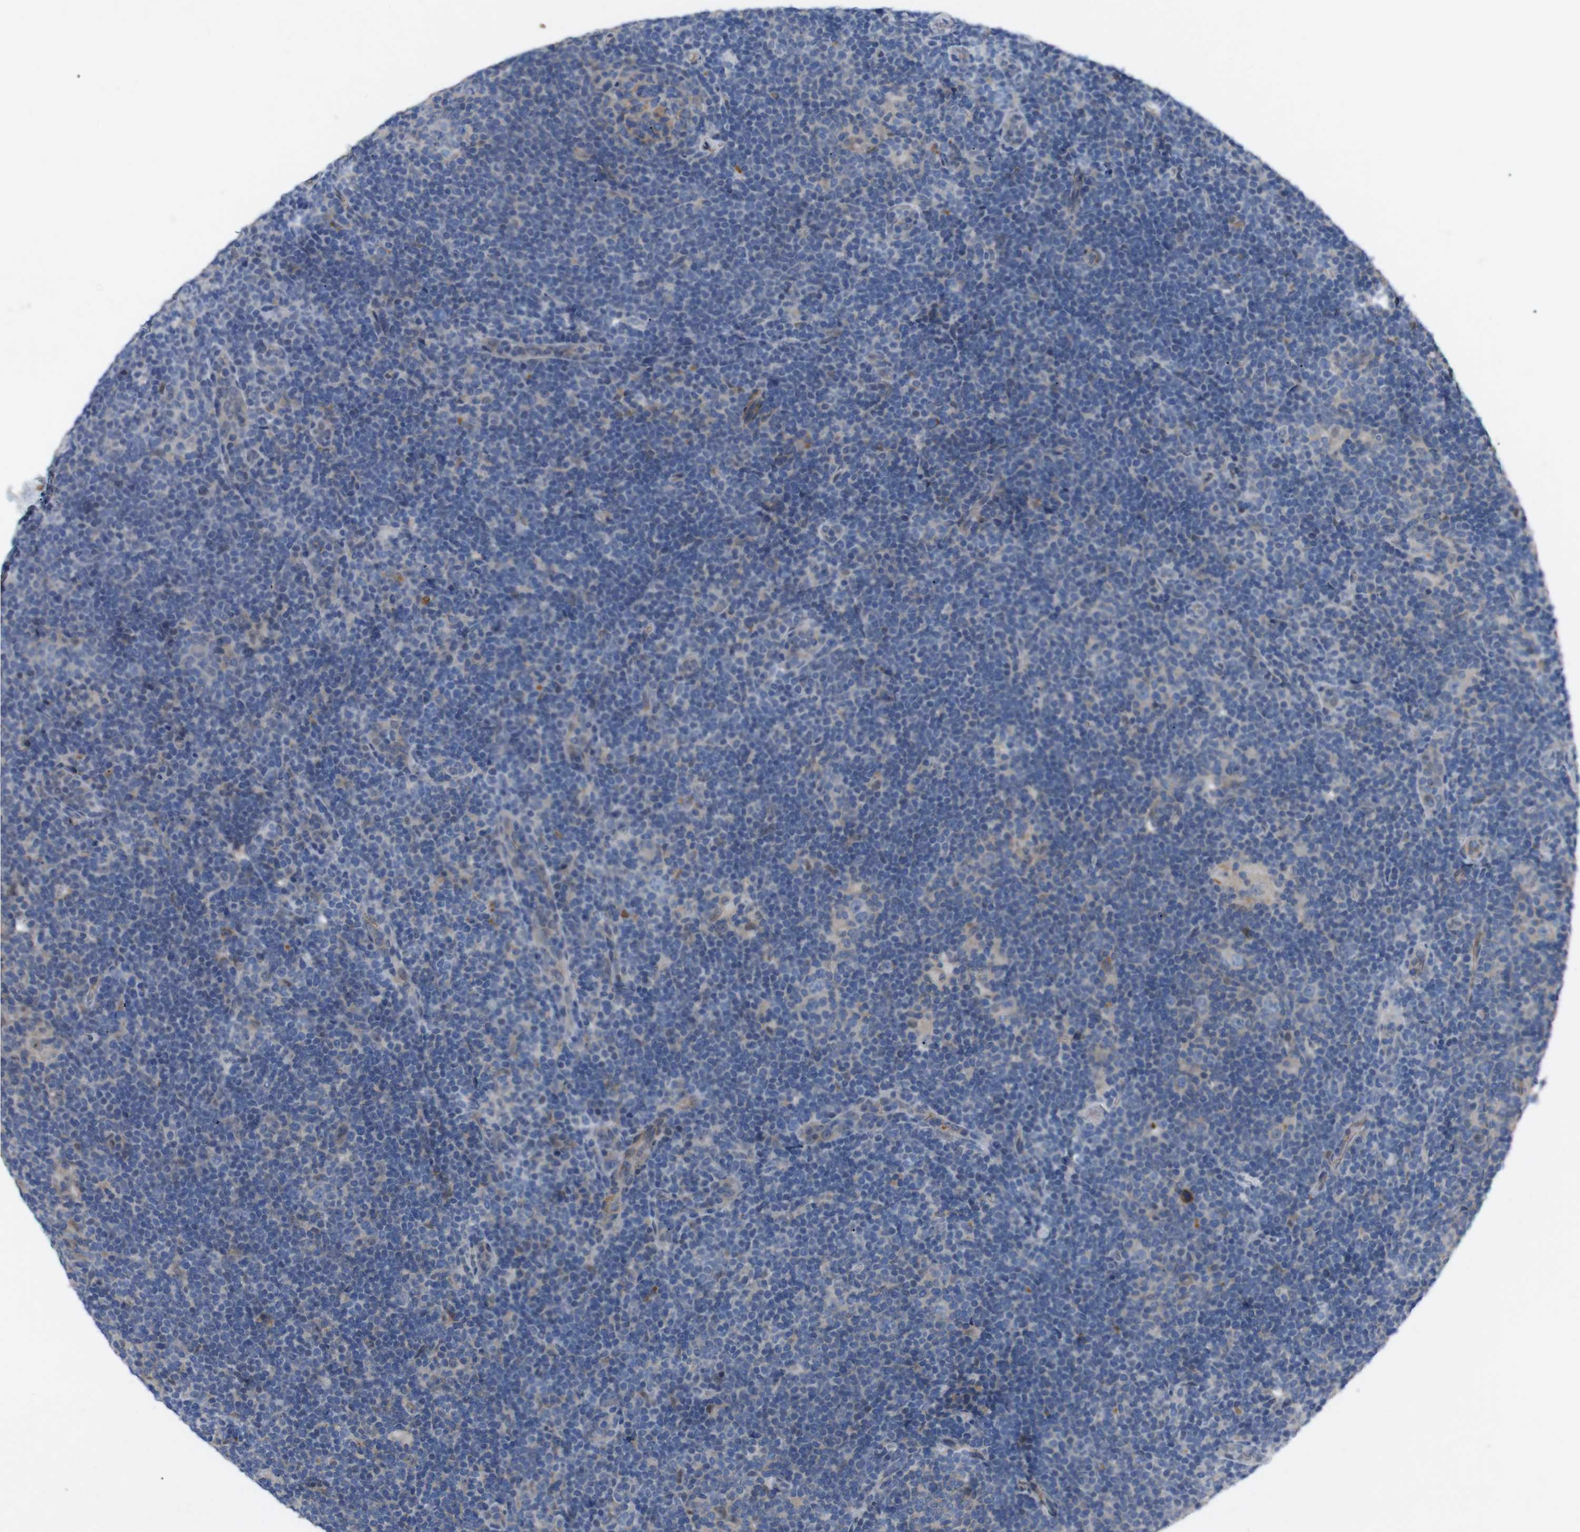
{"staining": {"intensity": "weak", "quantity": "<25%", "location": "cytoplasmic/membranous"}, "tissue": "lymphoma", "cell_type": "Tumor cells", "image_type": "cancer", "snomed": [{"axis": "morphology", "description": "Hodgkin's disease, NOS"}, {"axis": "topography", "description": "Lymph node"}], "caption": "High power microscopy histopathology image of an immunohistochemistry (IHC) image of lymphoma, revealing no significant expression in tumor cells.", "gene": "SPTB", "patient": {"sex": "female", "age": 57}}